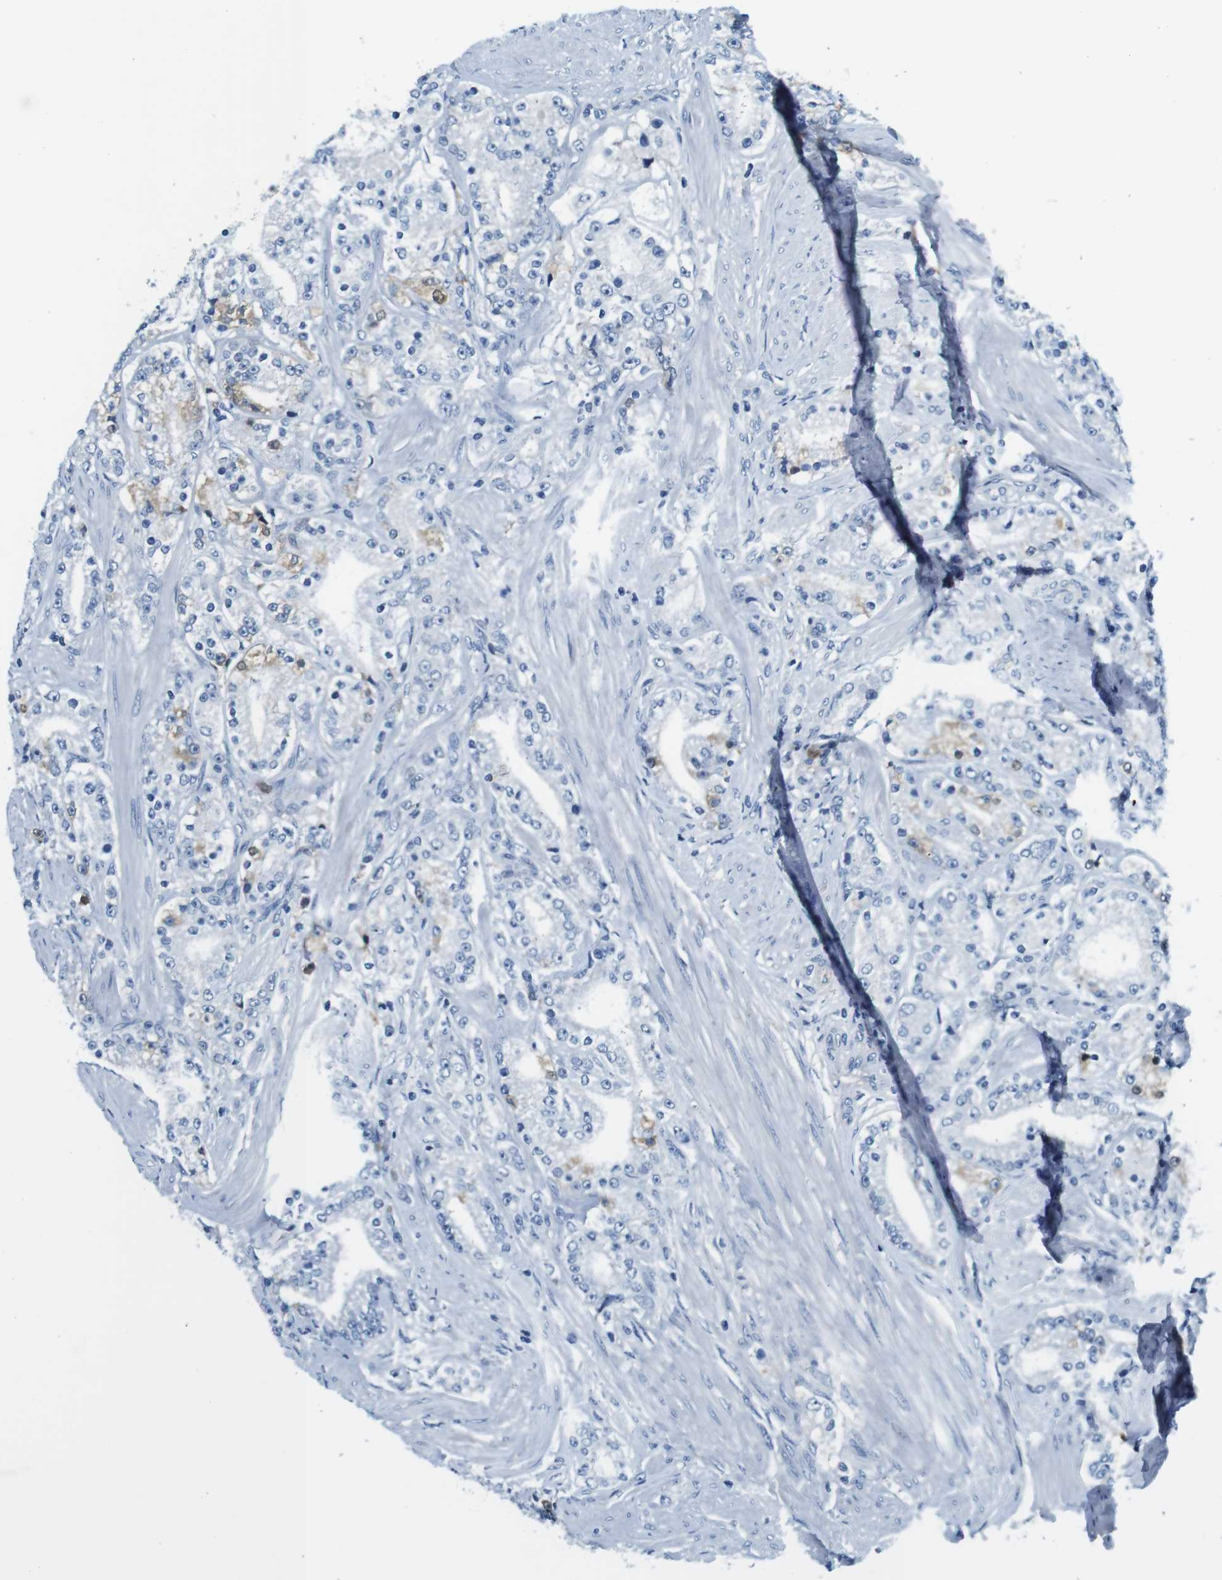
{"staining": {"intensity": "negative", "quantity": "none", "location": "none"}, "tissue": "prostate cancer", "cell_type": "Tumor cells", "image_type": "cancer", "snomed": [{"axis": "morphology", "description": "Adenocarcinoma, Low grade"}, {"axis": "topography", "description": "Prostate"}], "caption": "This is an immunohistochemistry histopathology image of prostate adenocarcinoma (low-grade). There is no staining in tumor cells.", "gene": "IGHD", "patient": {"sex": "male", "age": 63}}